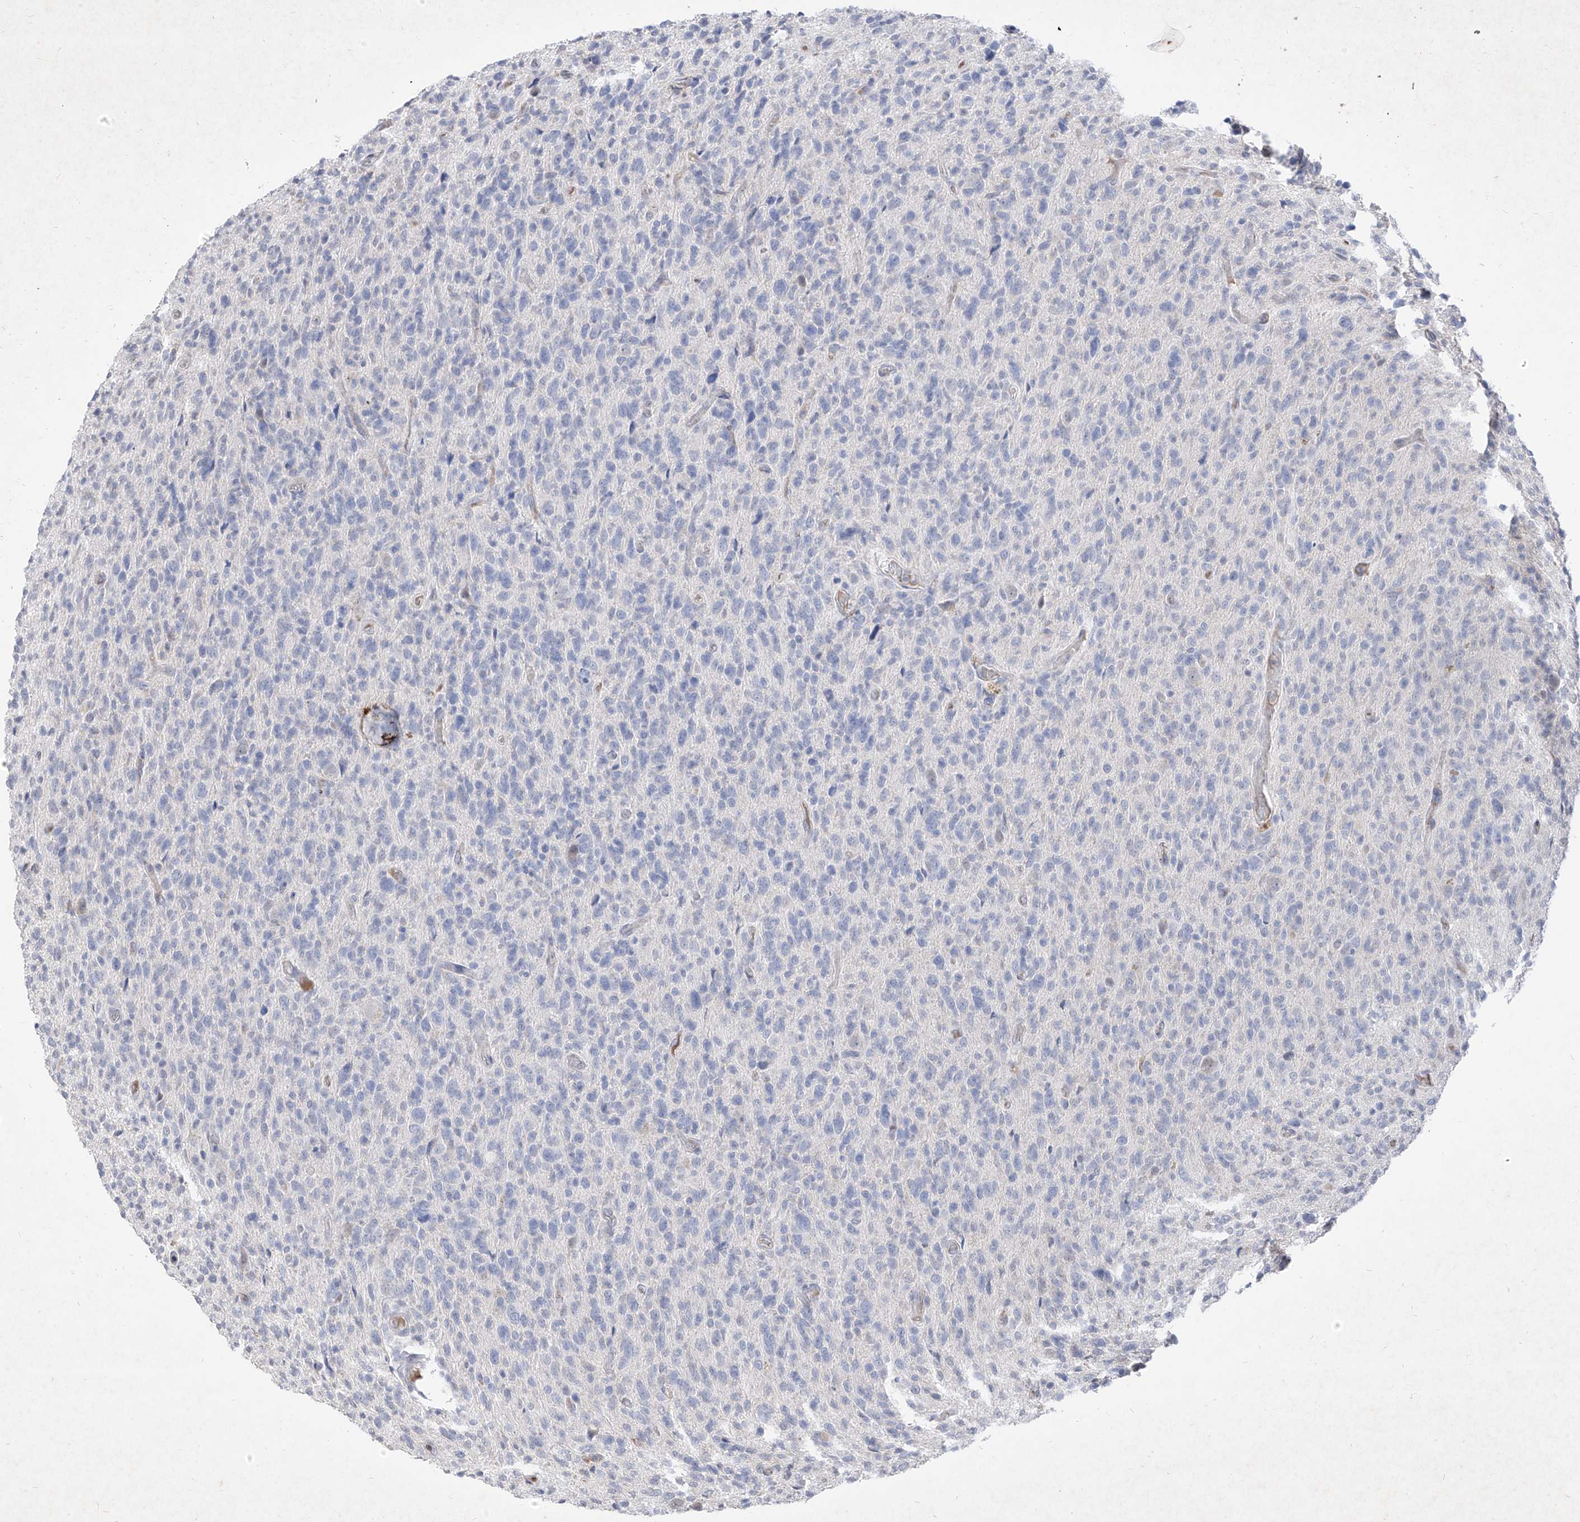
{"staining": {"intensity": "negative", "quantity": "none", "location": "none"}, "tissue": "glioma", "cell_type": "Tumor cells", "image_type": "cancer", "snomed": [{"axis": "morphology", "description": "Glioma, malignant, High grade"}, {"axis": "topography", "description": "Brain"}], "caption": "DAB immunohistochemical staining of human glioma displays no significant positivity in tumor cells. (DAB (3,3'-diaminobenzidine) immunohistochemistry, high magnification).", "gene": "C4A", "patient": {"sex": "female", "age": 57}}